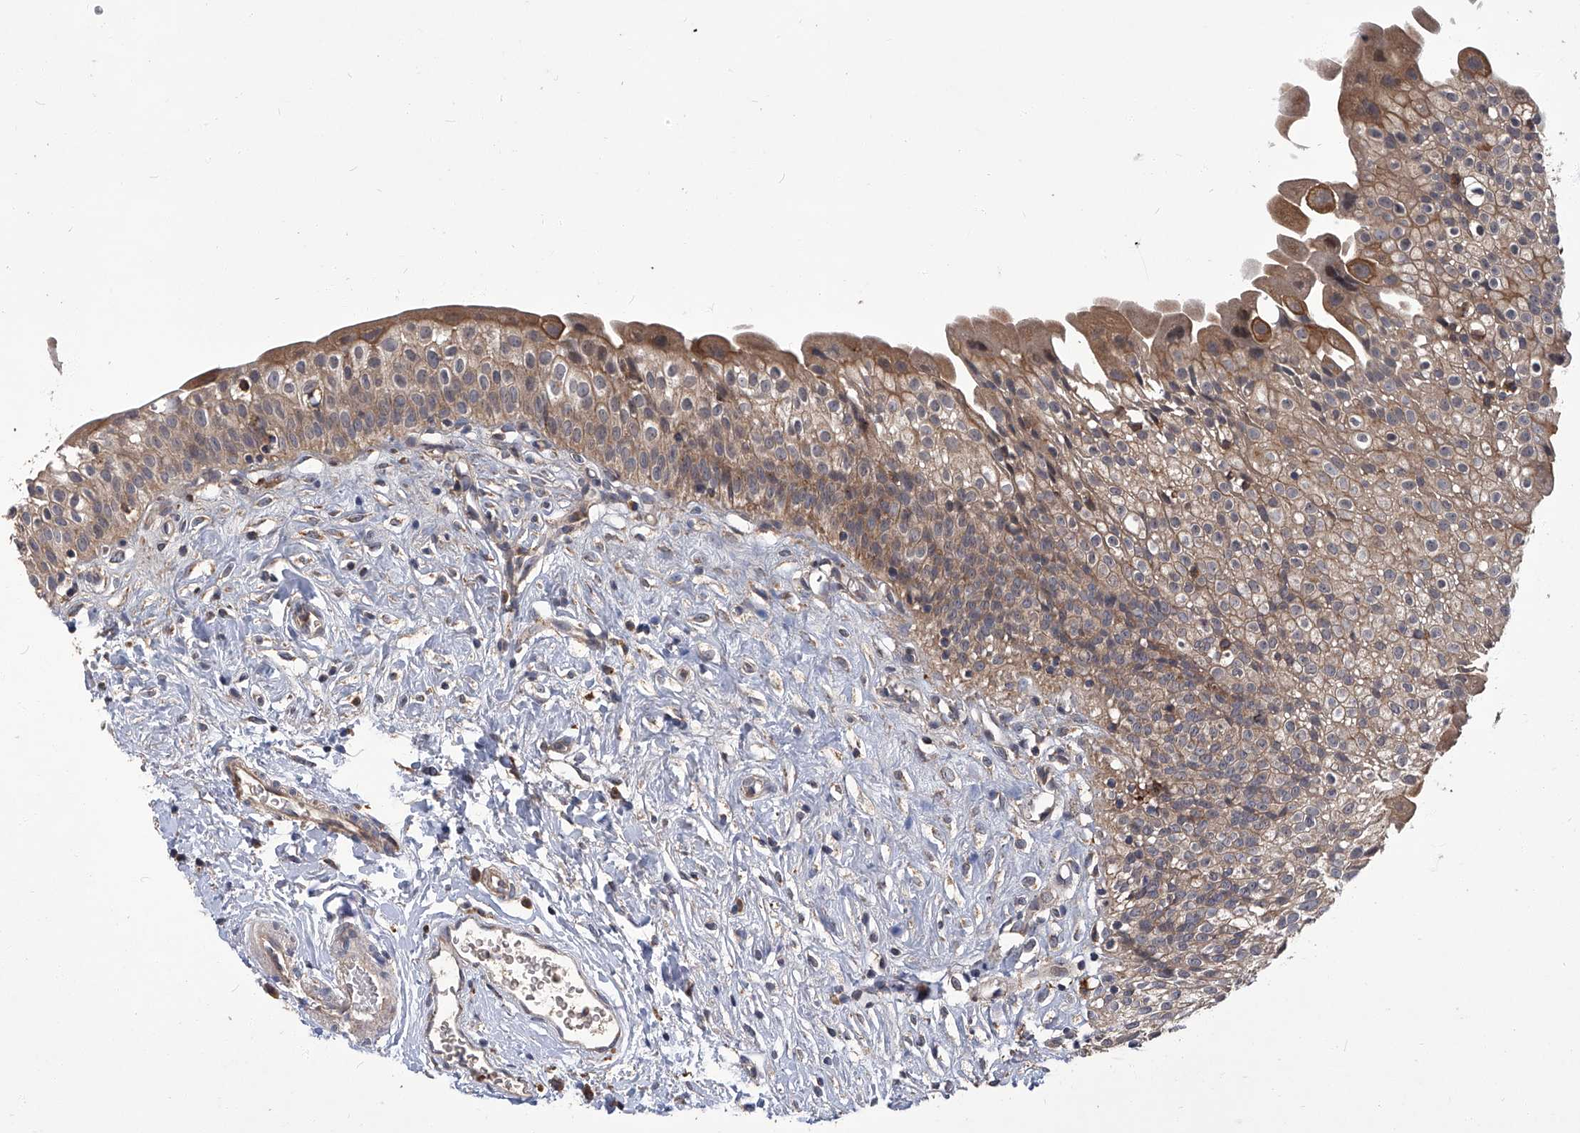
{"staining": {"intensity": "moderate", "quantity": ">75%", "location": "cytoplasmic/membranous"}, "tissue": "urinary bladder", "cell_type": "Urothelial cells", "image_type": "normal", "snomed": [{"axis": "morphology", "description": "Normal tissue, NOS"}, {"axis": "topography", "description": "Urinary bladder"}], "caption": "Urinary bladder stained with immunohistochemistry (IHC) demonstrates moderate cytoplasmic/membranous expression in approximately >75% of urothelial cells.", "gene": "TNFRSF13B", "patient": {"sex": "male", "age": 51}}